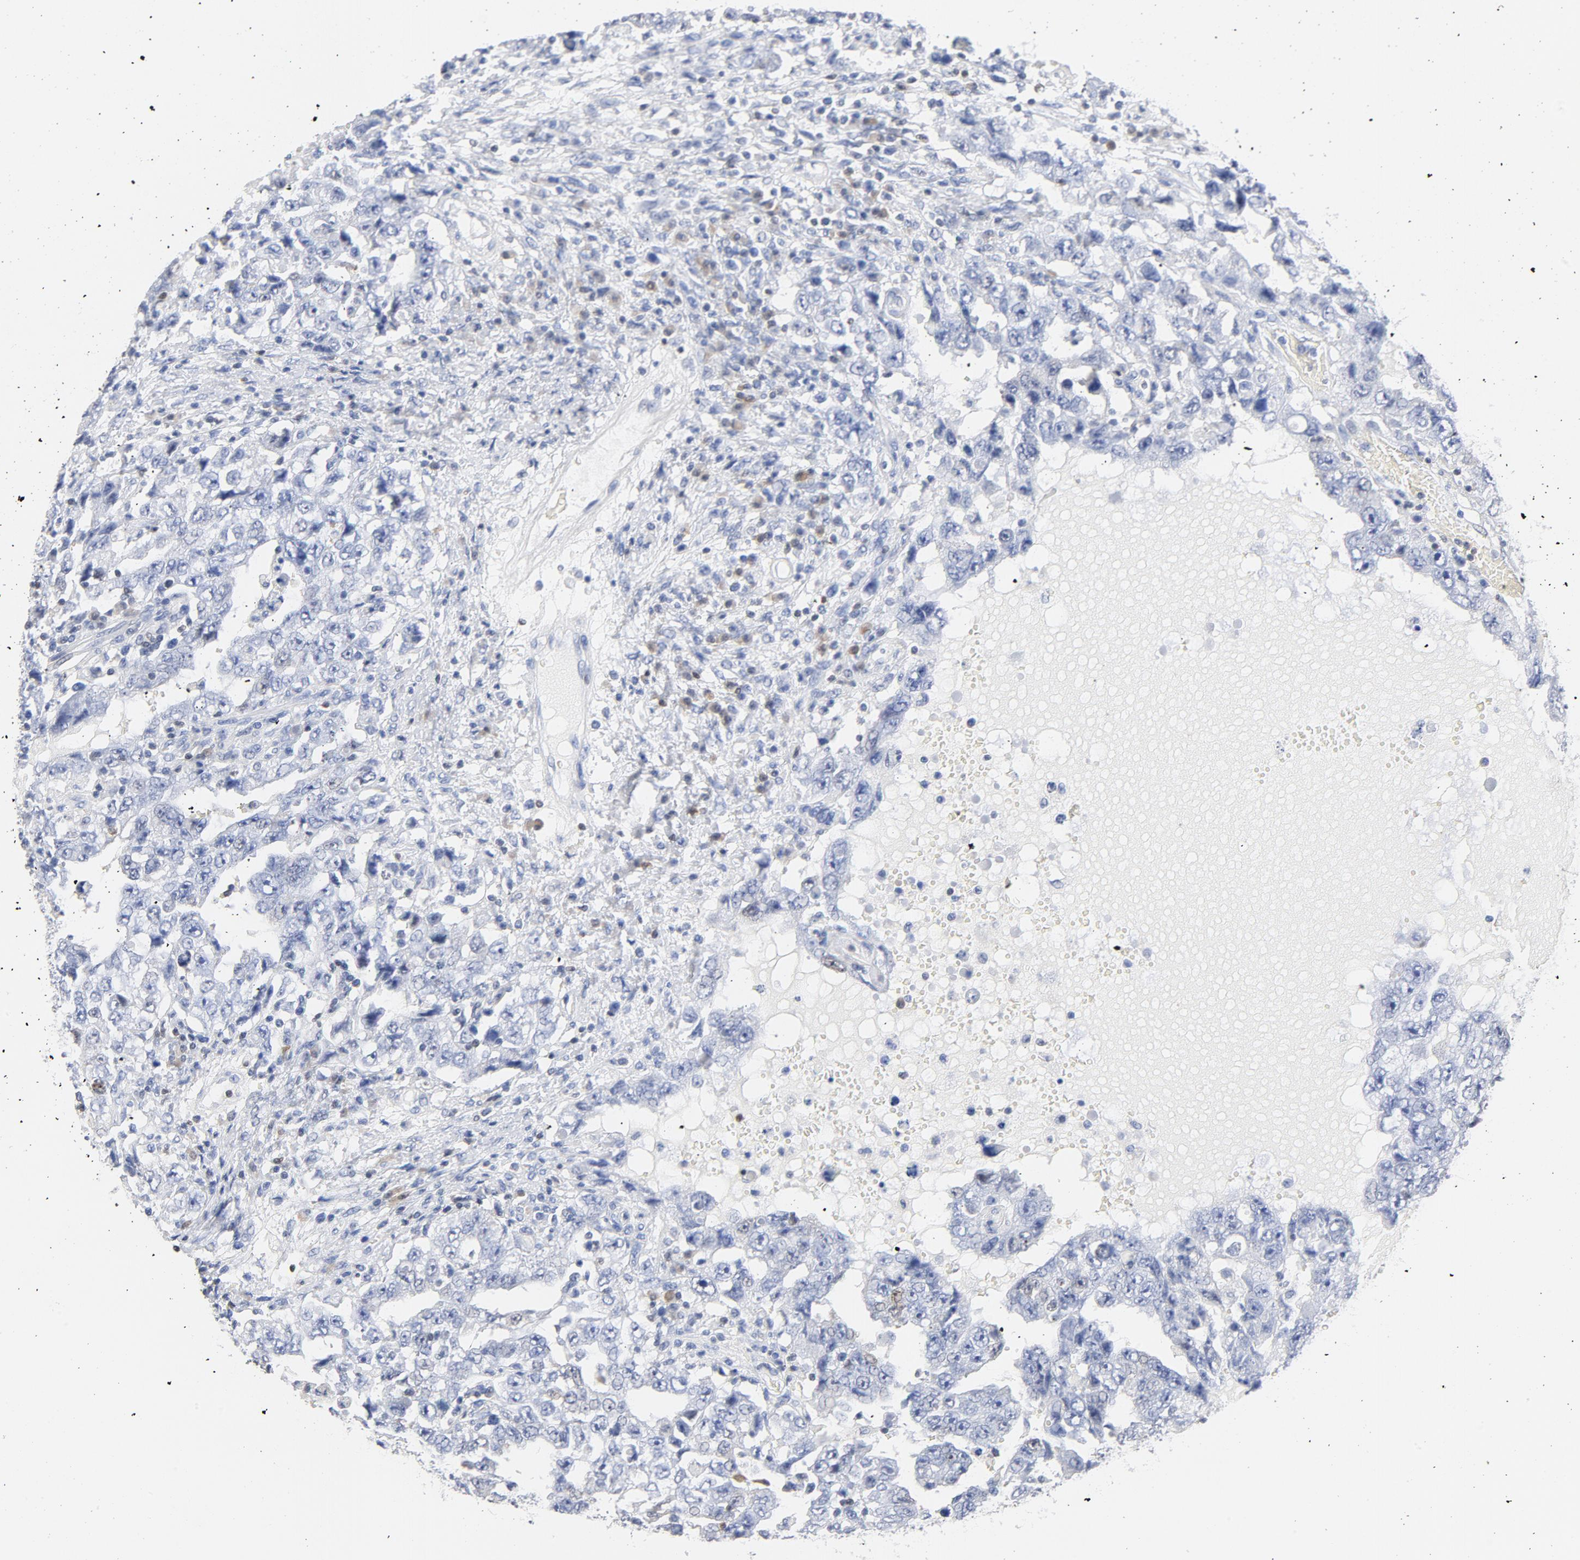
{"staining": {"intensity": "negative", "quantity": "none", "location": "none"}, "tissue": "testis cancer", "cell_type": "Tumor cells", "image_type": "cancer", "snomed": [{"axis": "morphology", "description": "Carcinoma, Embryonal, NOS"}, {"axis": "topography", "description": "Testis"}], "caption": "Immunohistochemical staining of human testis cancer (embryonal carcinoma) demonstrates no significant positivity in tumor cells.", "gene": "CDKN1B", "patient": {"sex": "male", "age": 26}}